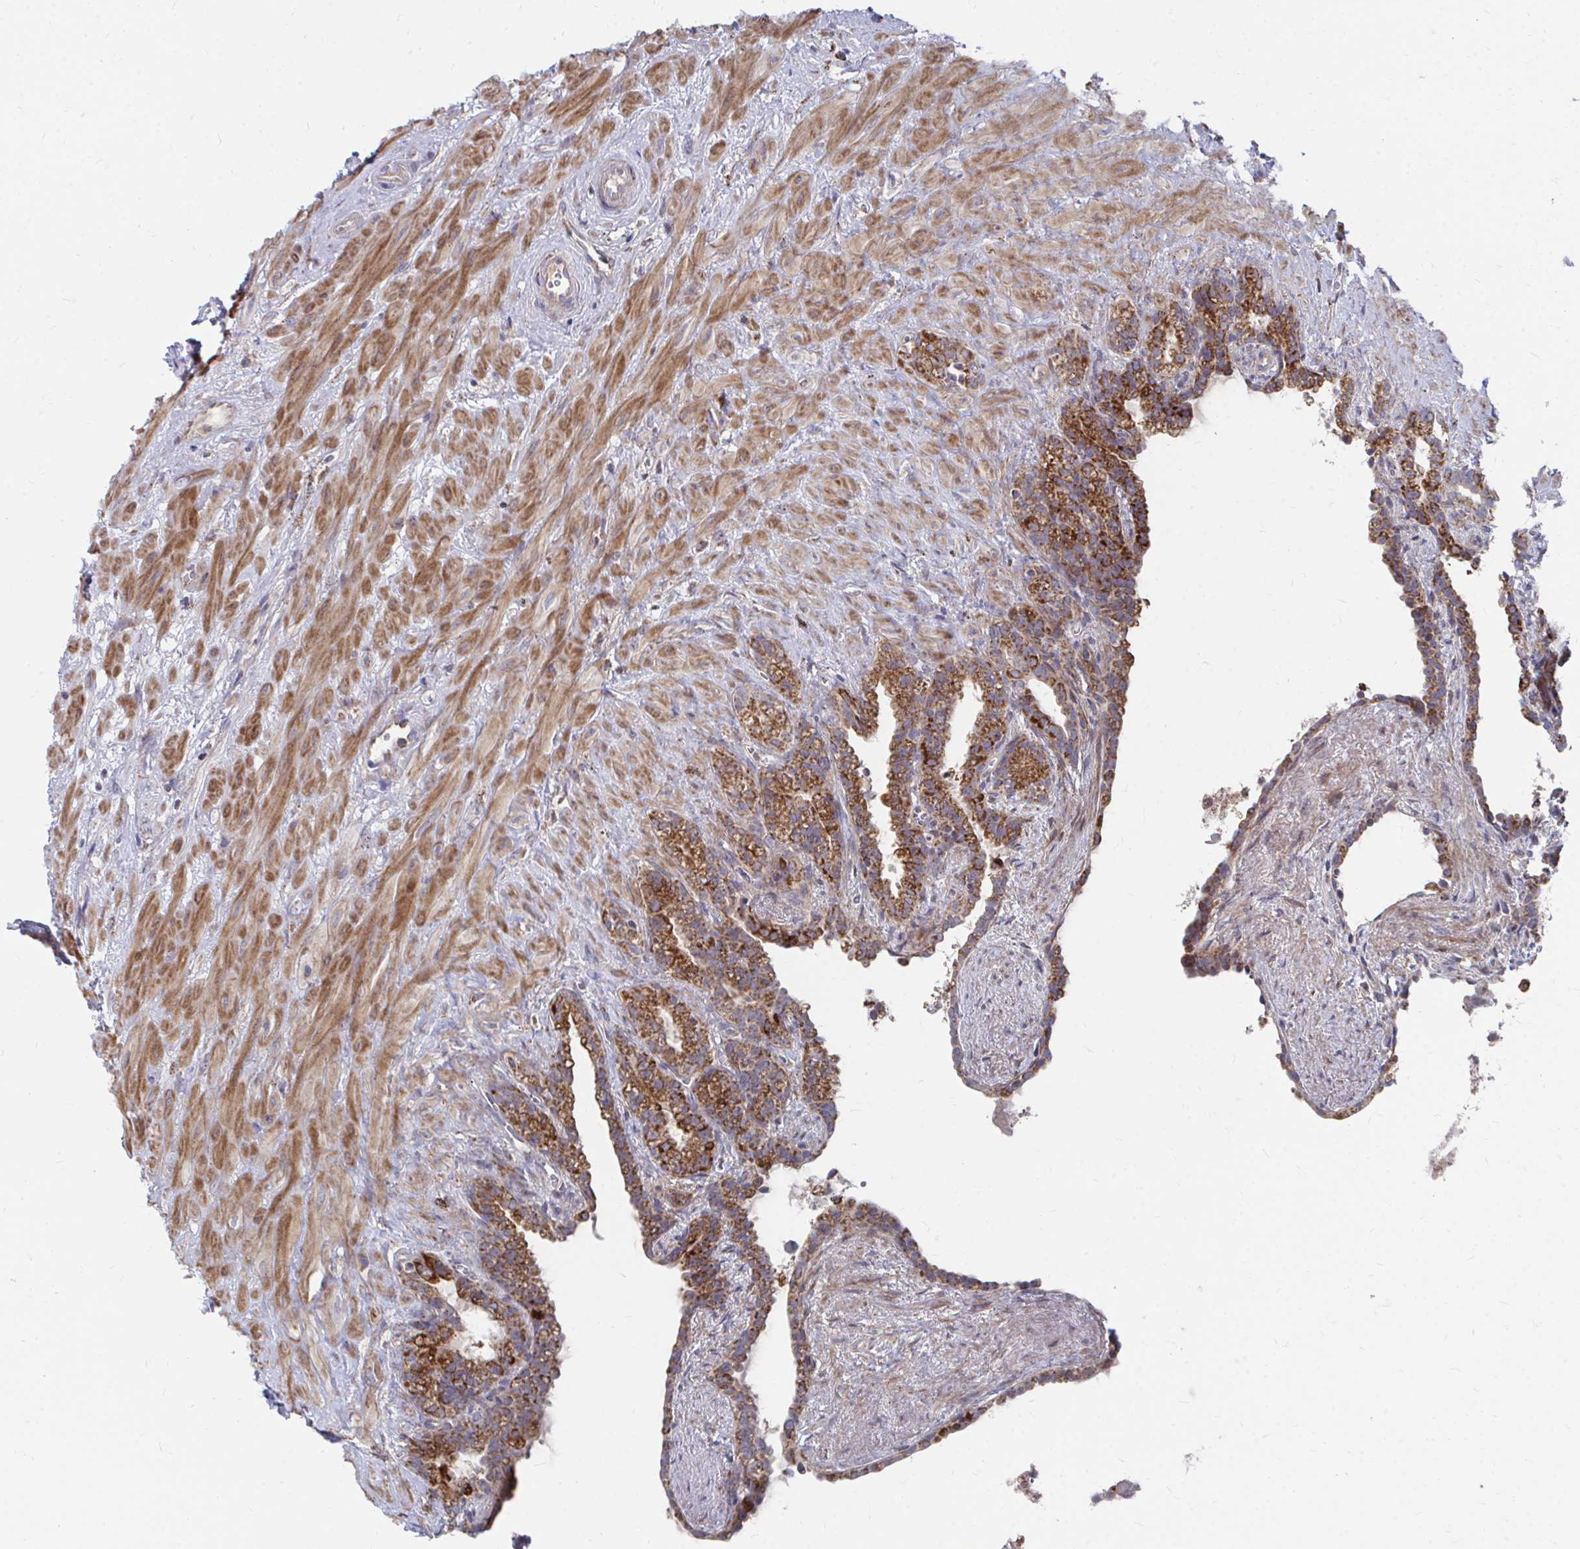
{"staining": {"intensity": "moderate", "quantity": ">75%", "location": "cytoplasmic/membranous"}, "tissue": "seminal vesicle", "cell_type": "Glandular cells", "image_type": "normal", "snomed": [{"axis": "morphology", "description": "Normal tissue, NOS"}, {"axis": "topography", "description": "Seminal veicle"}], "caption": "DAB (3,3'-diaminobenzidine) immunohistochemical staining of unremarkable human seminal vesicle shows moderate cytoplasmic/membranous protein expression in about >75% of glandular cells.", "gene": "PEX3", "patient": {"sex": "male", "age": 76}}